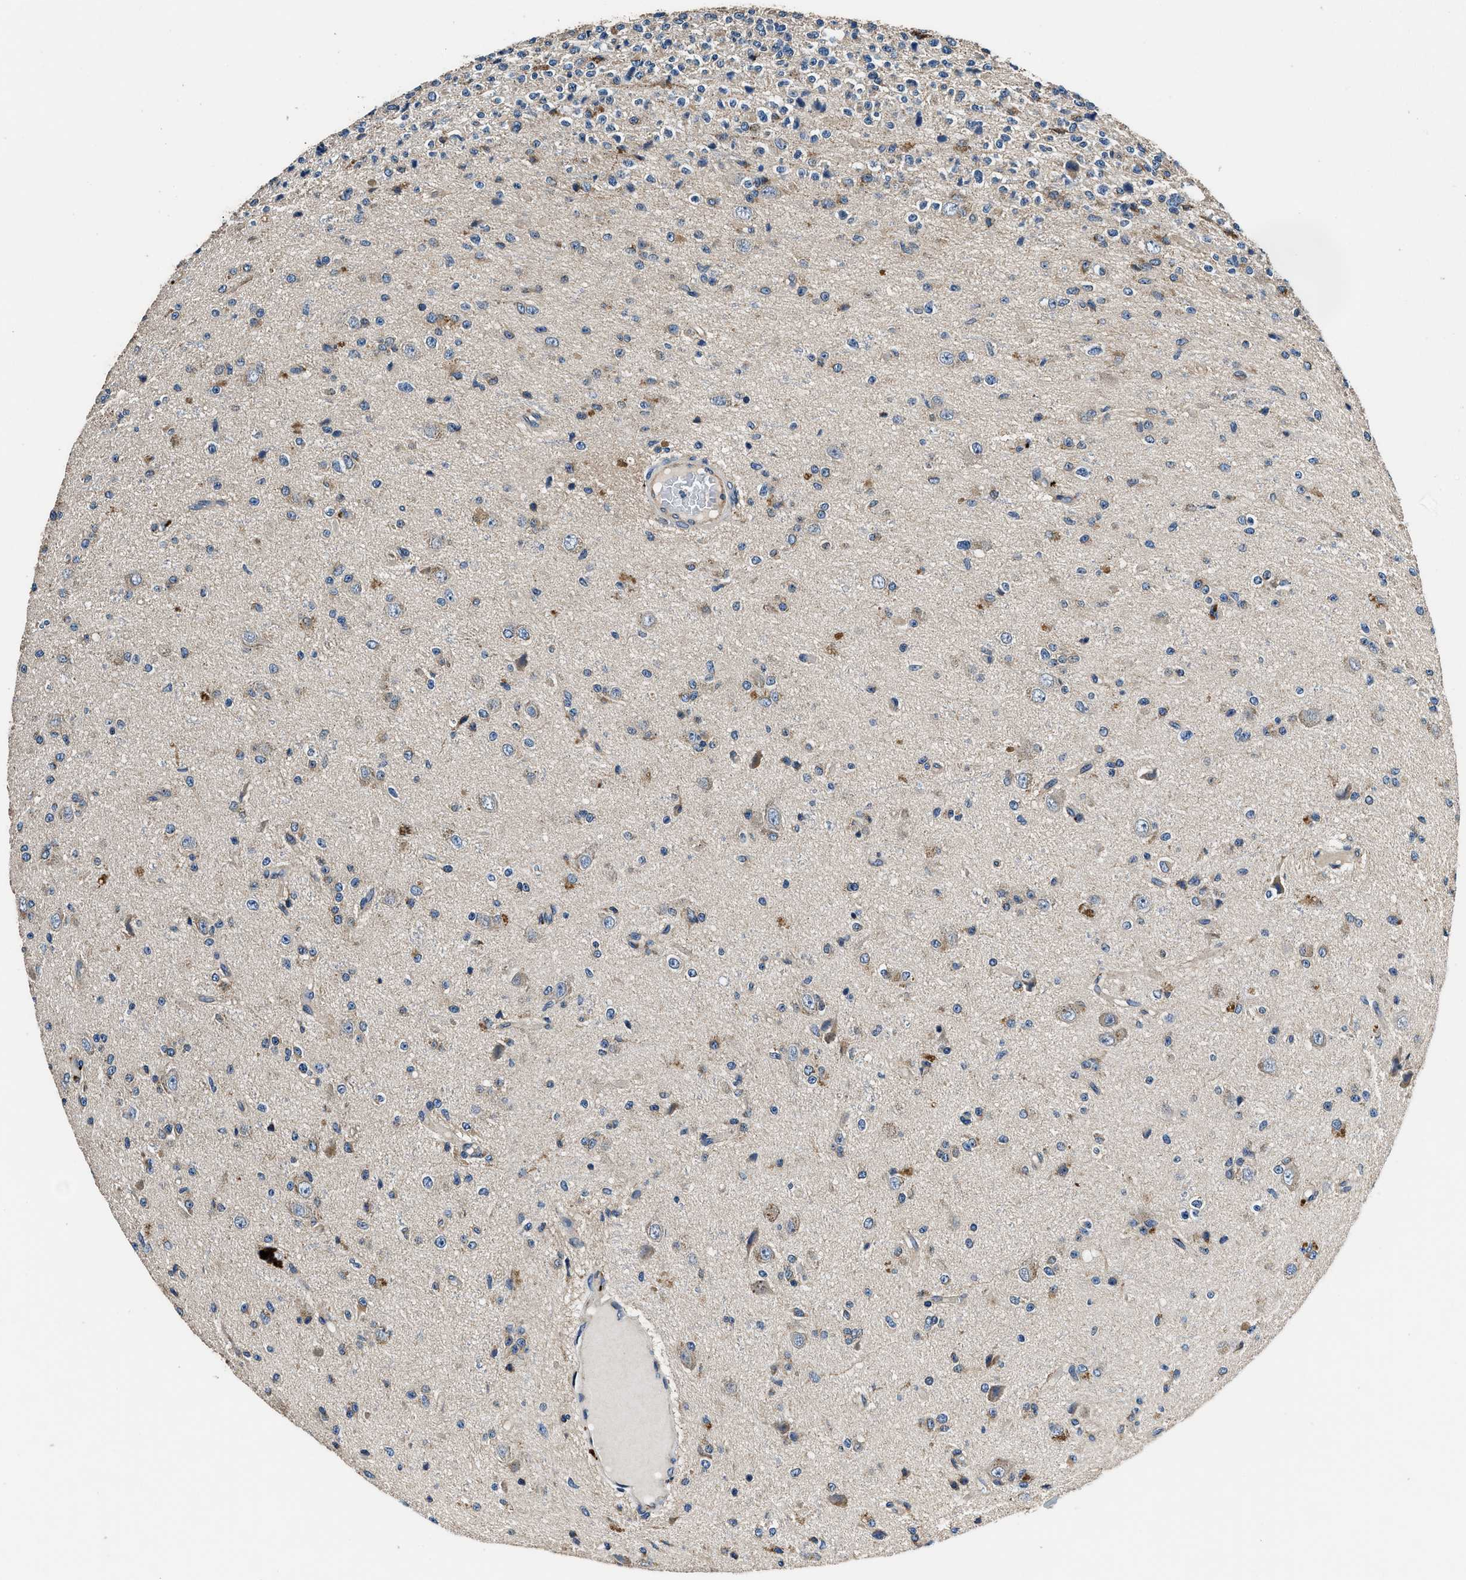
{"staining": {"intensity": "weak", "quantity": "<25%", "location": "cytoplasmic/membranous"}, "tissue": "glioma", "cell_type": "Tumor cells", "image_type": "cancer", "snomed": [{"axis": "morphology", "description": "Glioma, malignant, High grade"}, {"axis": "topography", "description": "pancreas cauda"}], "caption": "Immunohistochemistry histopathology image of neoplastic tissue: glioma stained with DAB (3,3'-diaminobenzidine) exhibits no significant protein positivity in tumor cells.", "gene": "DHRS7B", "patient": {"sex": "male", "age": 60}}